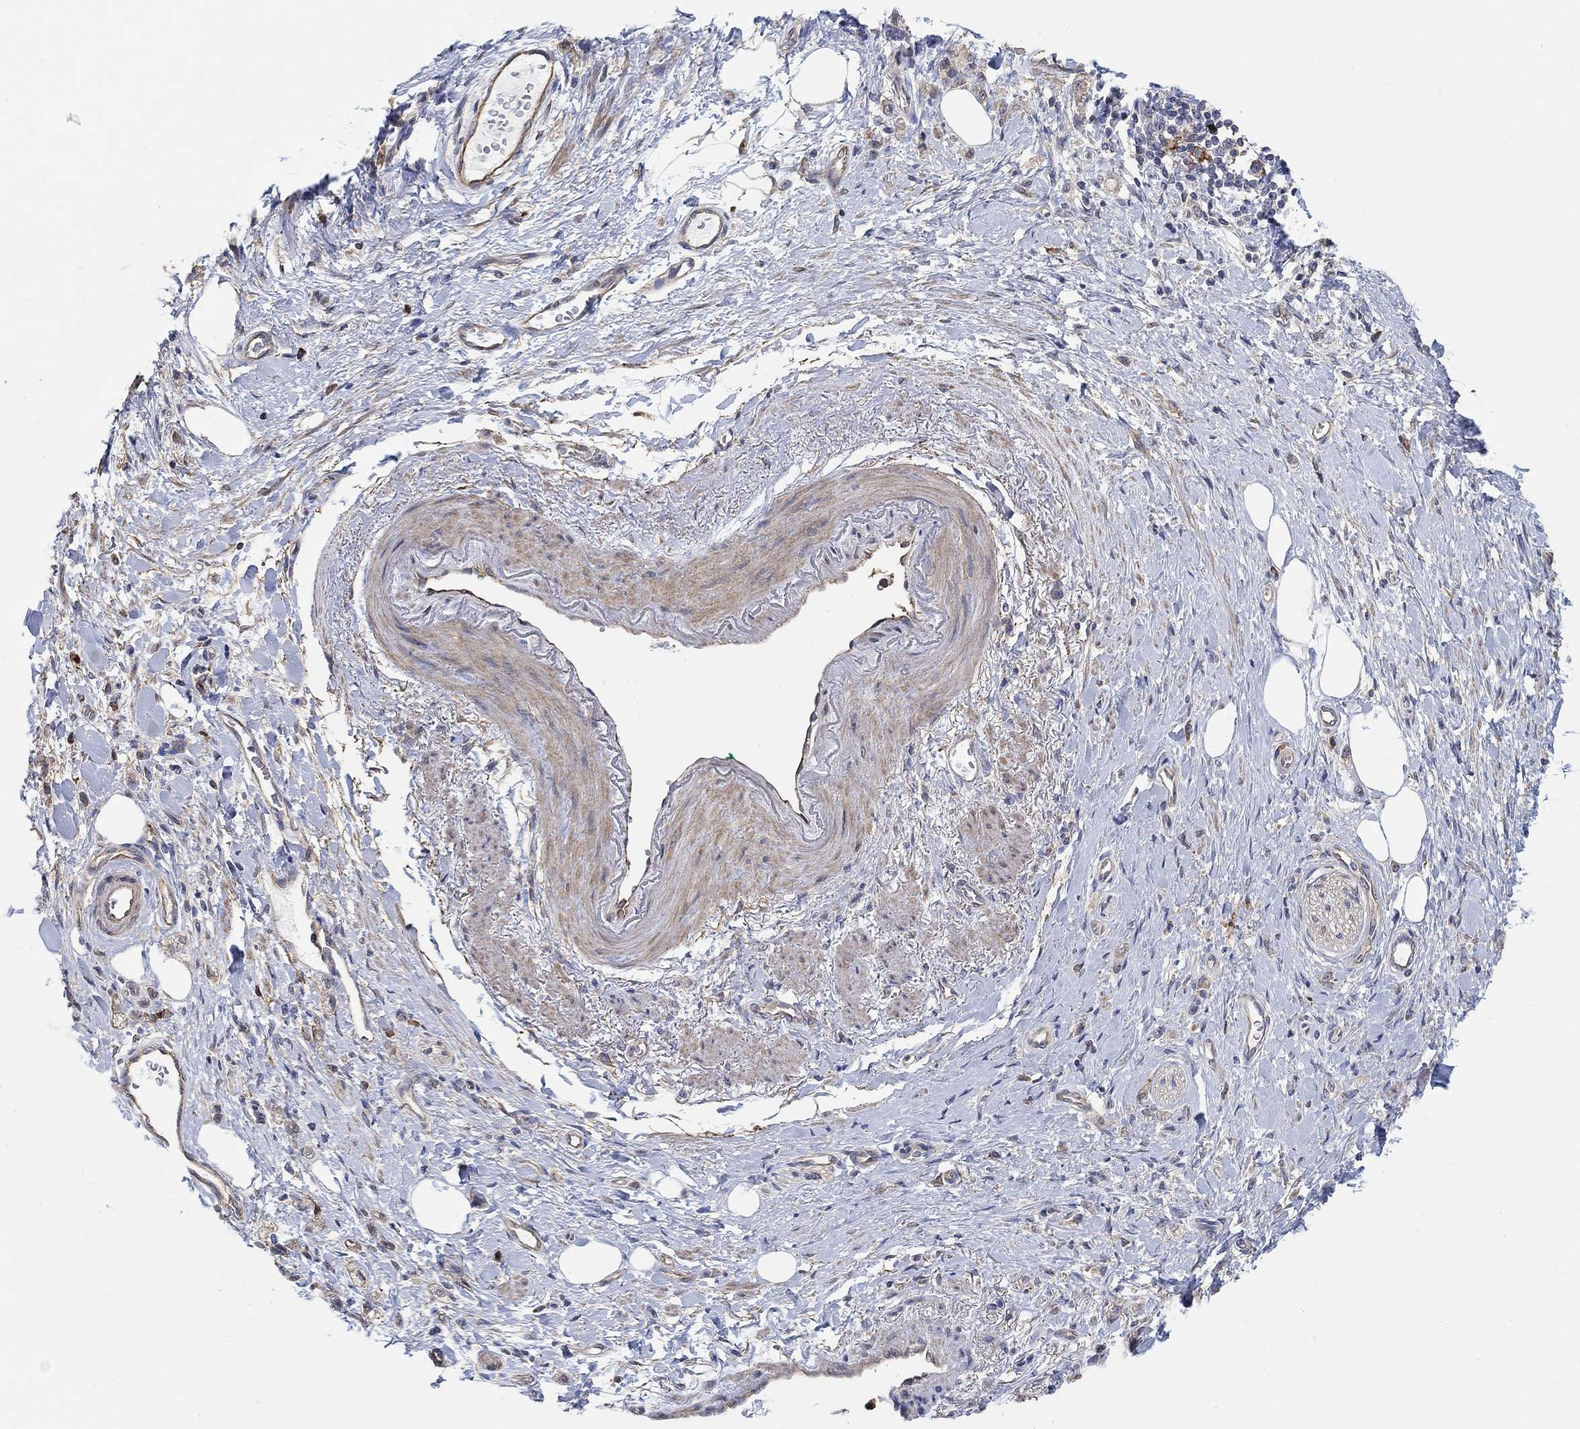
{"staining": {"intensity": "weak", "quantity": "25%-75%", "location": "cytoplasmic/membranous"}, "tissue": "stomach cancer", "cell_type": "Tumor cells", "image_type": "cancer", "snomed": [{"axis": "morphology", "description": "Adenocarcinoma, NOS"}, {"axis": "topography", "description": "Stomach"}], "caption": "Protein staining exhibits weak cytoplasmic/membranous staining in approximately 25%-75% of tumor cells in stomach cancer (adenocarcinoma).", "gene": "SYT16", "patient": {"sex": "male", "age": 77}}